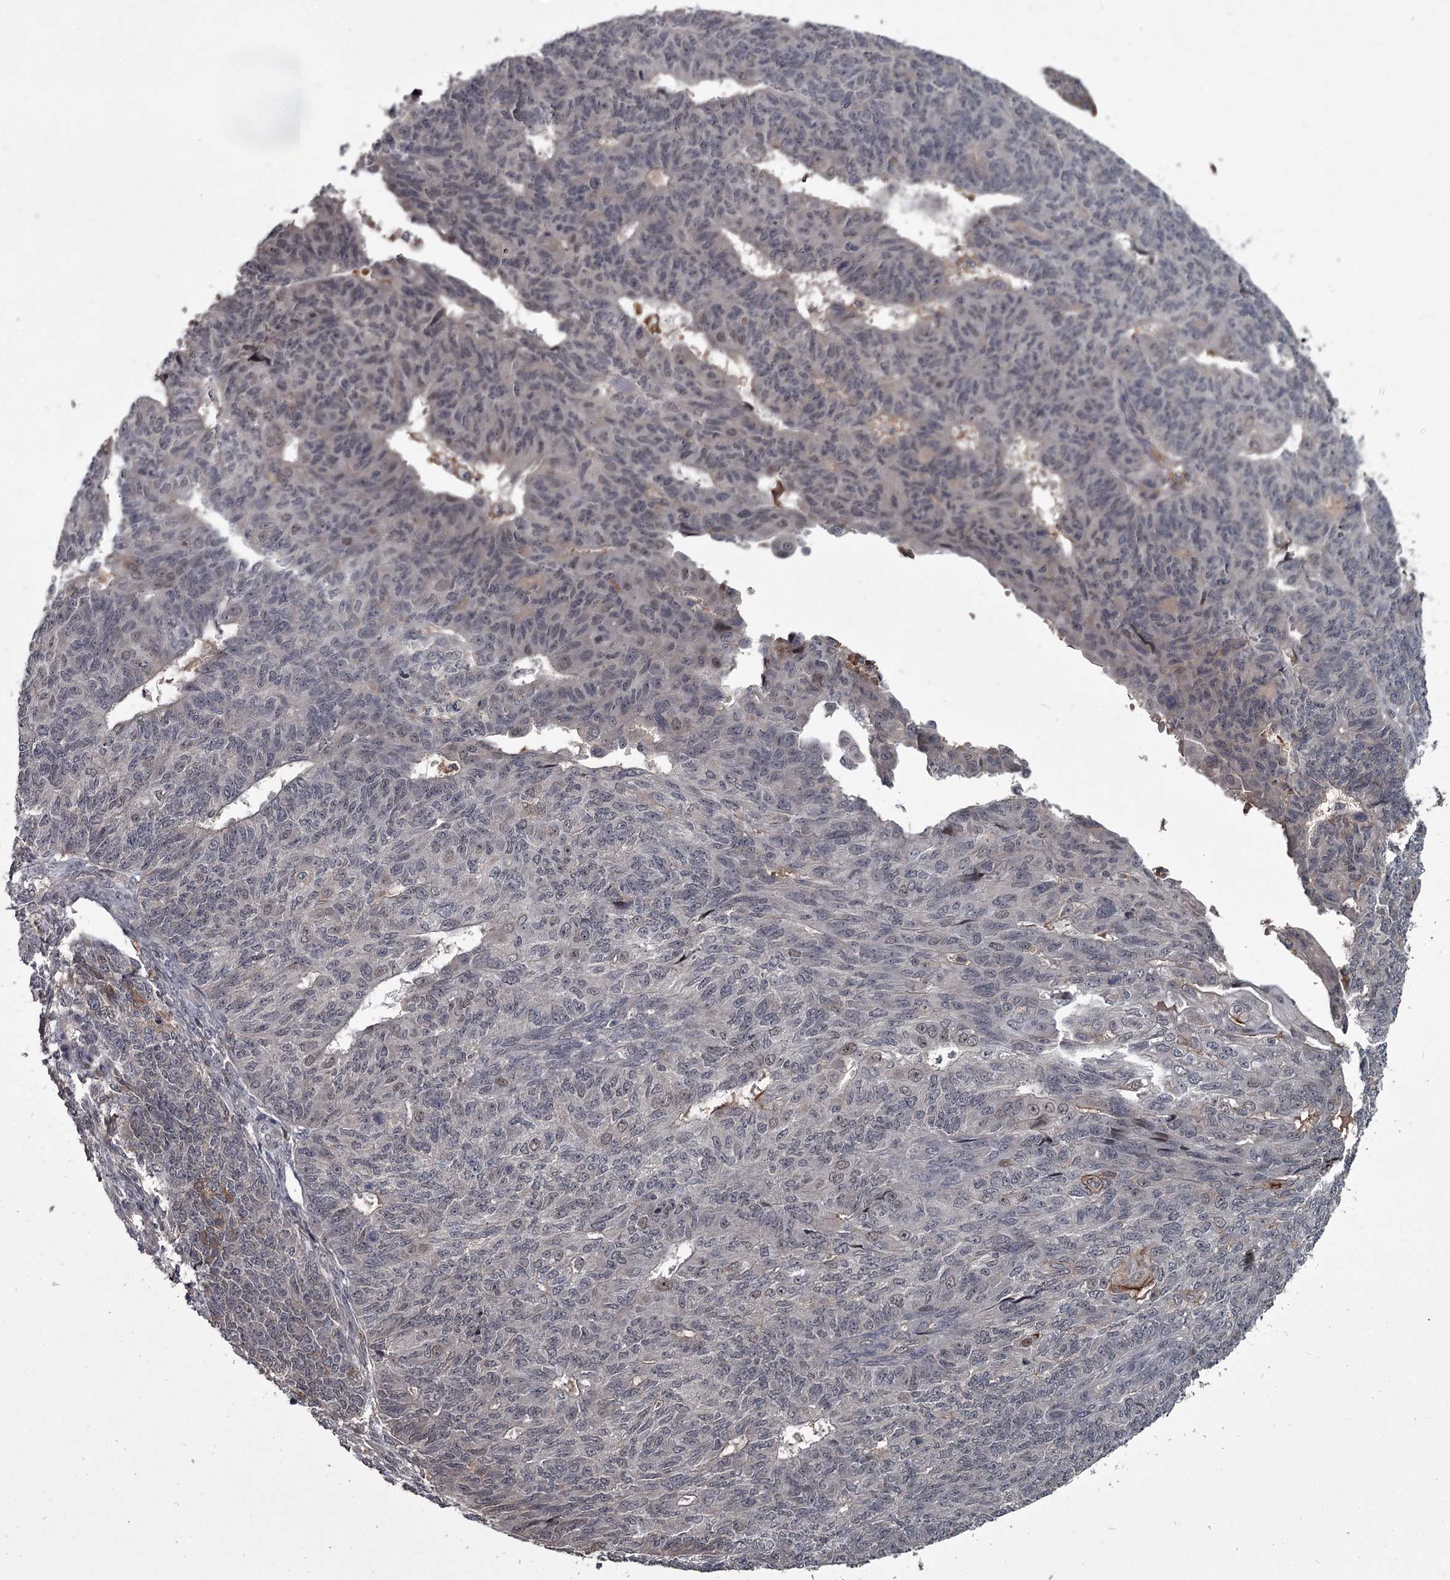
{"staining": {"intensity": "weak", "quantity": "<25%", "location": "nuclear"}, "tissue": "endometrial cancer", "cell_type": "Tumor cells", "image_type": "cancer", "snomed": [{"axis": "morphology", "description": "Adenocarcinoma, NOS"}, {"axis": "topography", "description": "Endometrium"}], "caption": "Immunohistochemistry of endometrial cancer (adenocarcinoma) displays no expression in tumor cells.", "gene": "FLVCR2", "patient": {"sex": "female", "age": 32}}